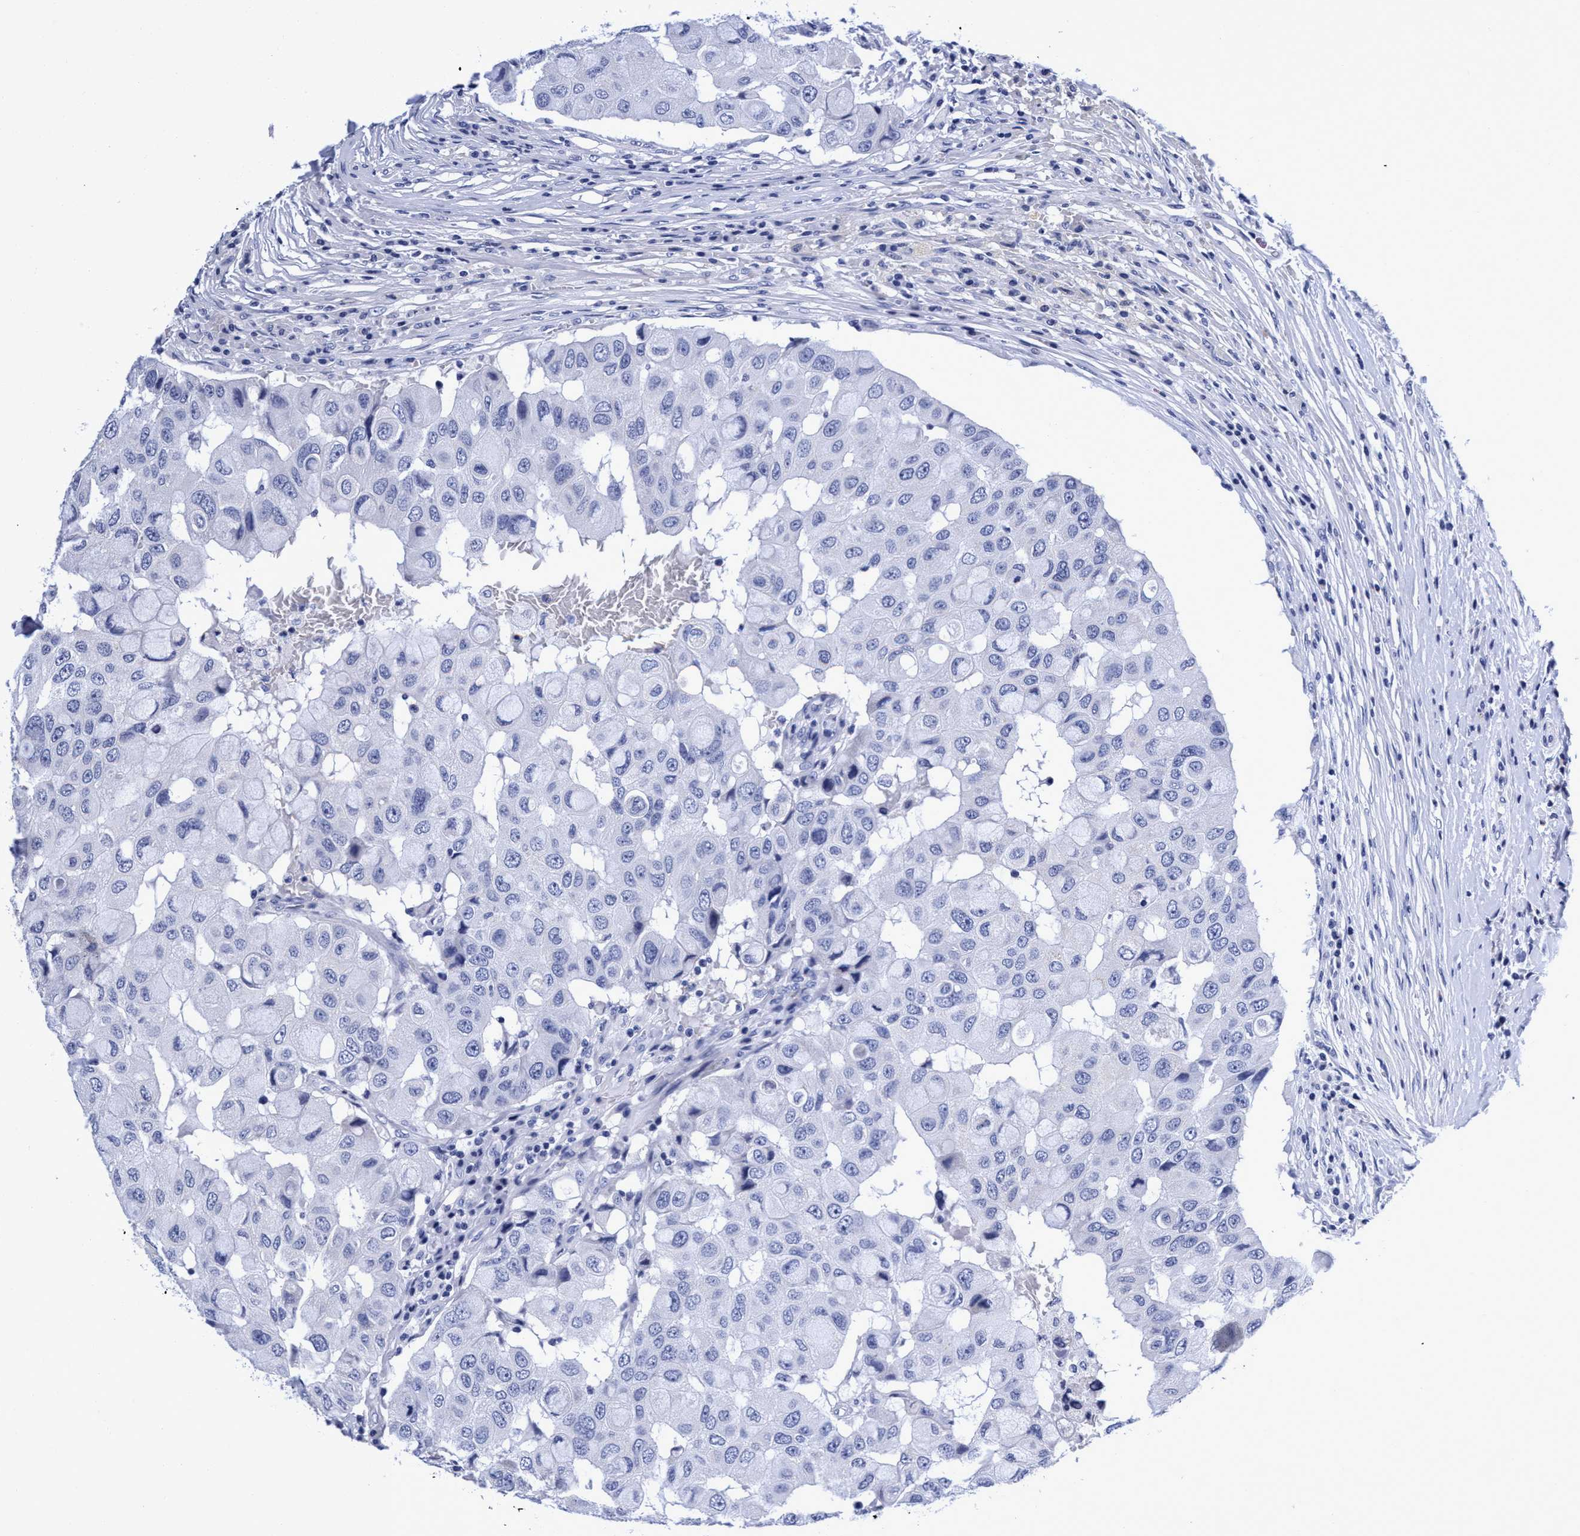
{"staining": {"intensity": "negative", "quantity": "none", "location": "none"}, "tissue": "breast cancer", "cell_type": "Tumor cells", "image_type": "cancer", "snomed": [{"axis": "morphology", "description": "Duct carcinoma"}, {"axis": "topography", "description": "Breast"}], "caption": "The photomicrograph reveals no staining of tumor cells in intraductal carcinoma (breast).", "gene": "PLPPR1", "patient": {"sex": "female", "age": 27}}